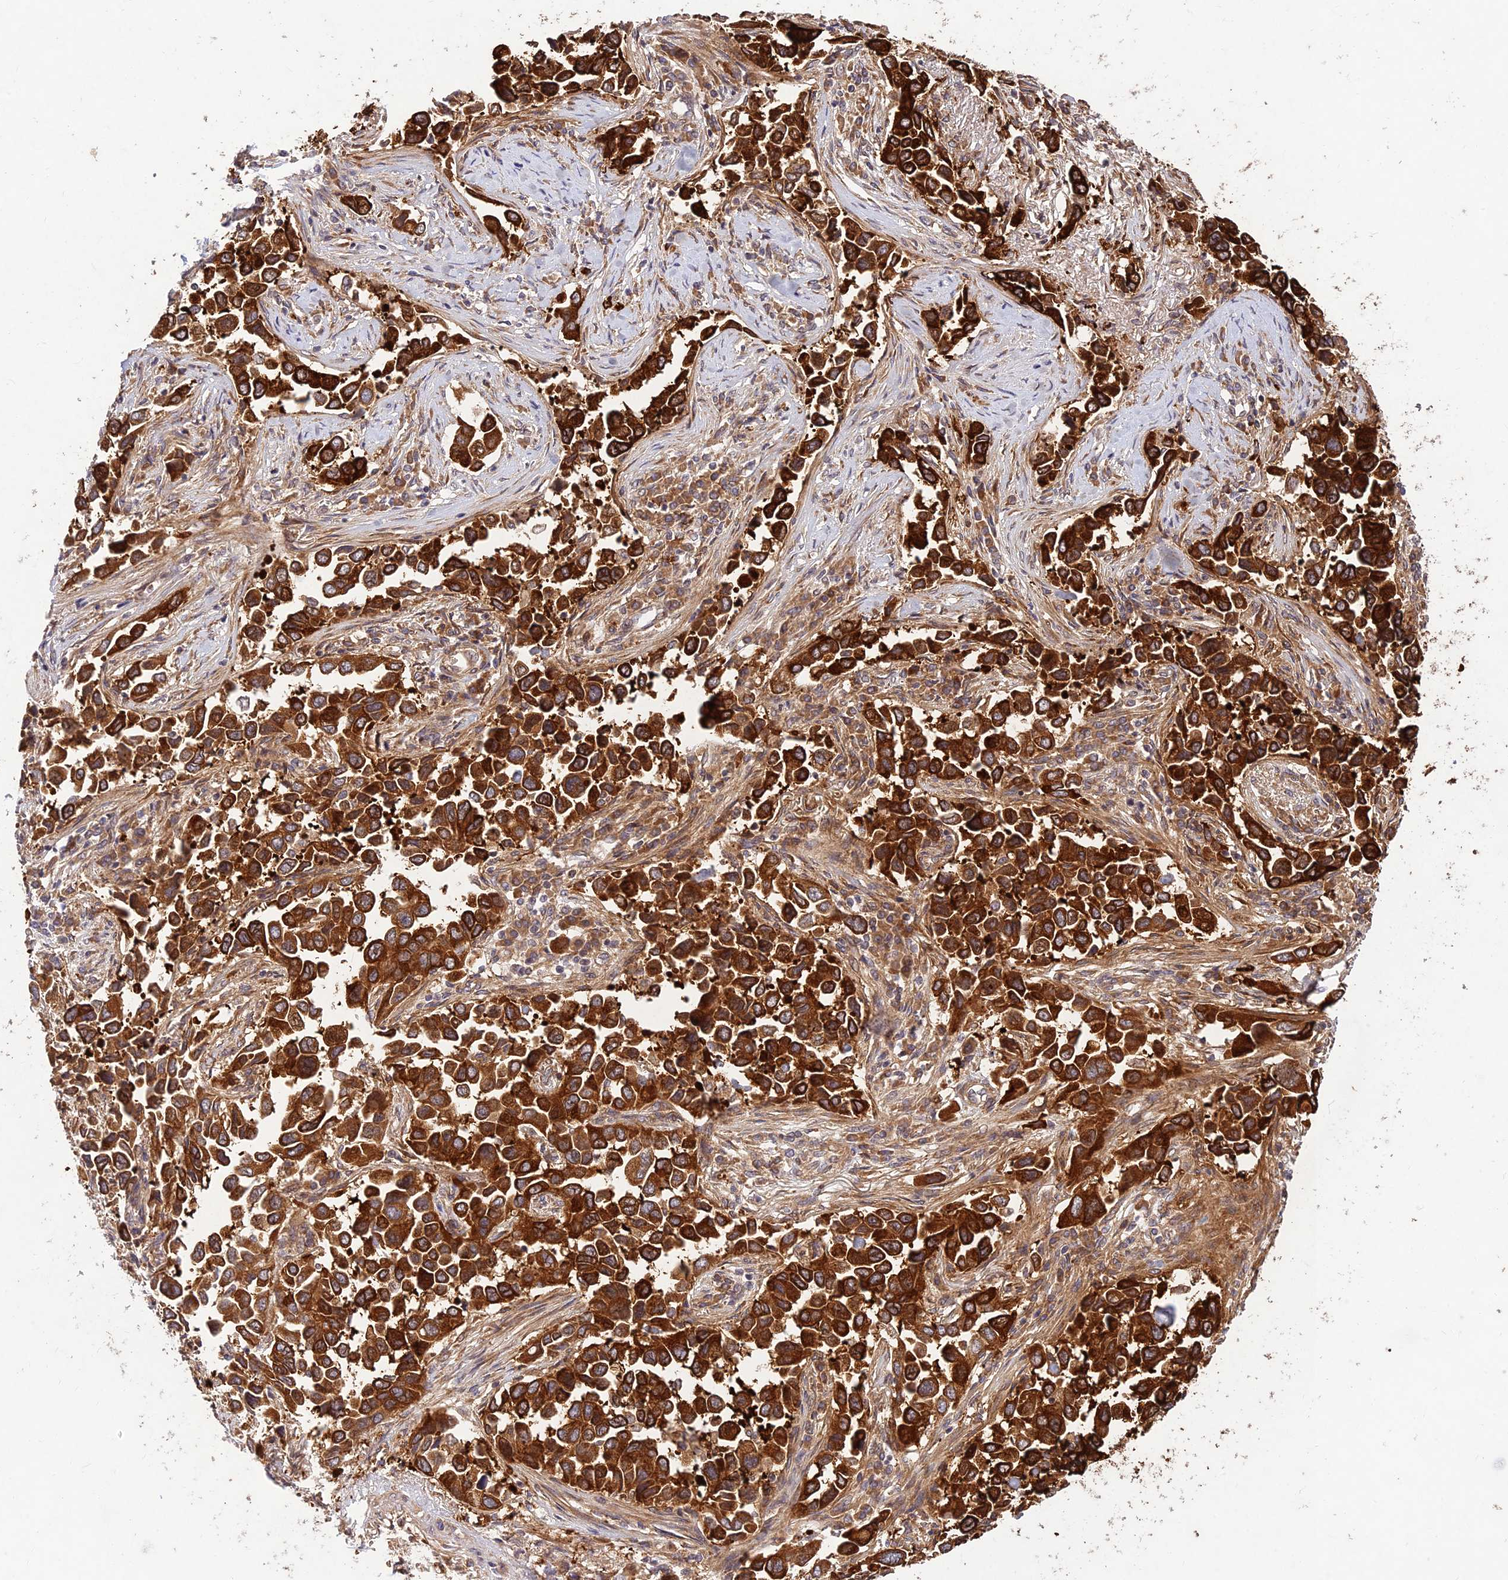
{"staining": {"intensity": "strong", "quantity": ">75%", "location": "cytoplasmic/membranous"}, "tissue": "lung cancer", "cell_type": "Tumor cells", "image_type": "cancer", "snomed": [{"axis": "morphology", "description": "Adenocarcinoma, NOS"}, {"axis": "topography", "description": "Lung"}], "caption": "Human adenocarcinoma (lung) stained for a protein (brown) displays strong cytoplasmic/membranous positive expression in approximately >75% of tumor cells.", "gene": "PPP1R11", "patient": {"sex": "female", "age": 76}}